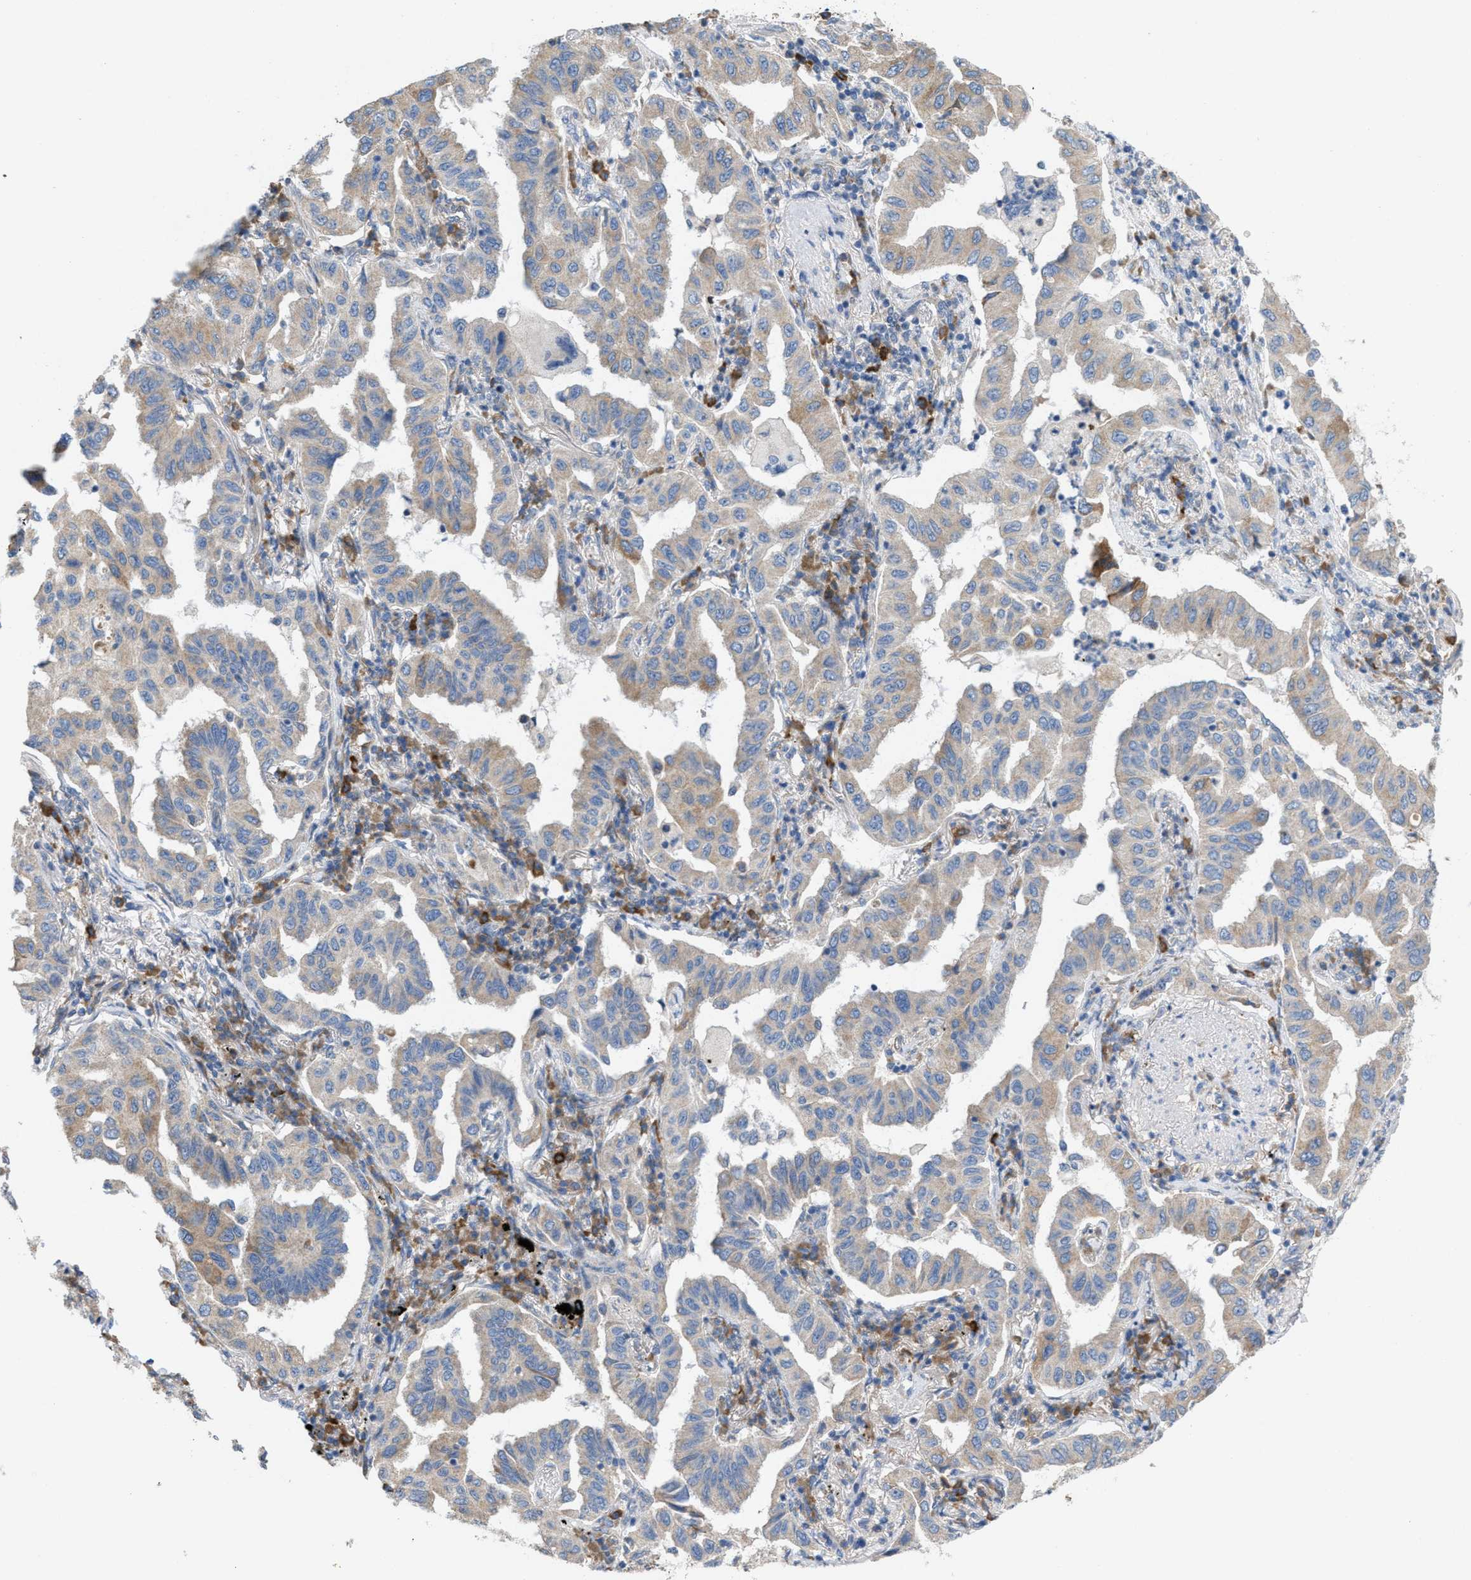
{"staining": {"intensity": "moderate", "quantity": "25%-75%", "location": "cytoplasmic/membranous"}, "tissue": "lung cancer", "cell_type": "Tumor cells", "image_type": "cancer", "snomed": [{"axis": "morphology", "description": "Adenocarcinoma, NOS"}, {"axis": "topography", "description": "Lung"}], "caption": "IHC (DAB (3,3'-diaminobenzidine)) staining of lung adenocarcinoma reveals moderate cytoplasmic/membranous protein positivity in approximately 25%-75% of tumor cells.", "gene": "DYNC2I1", "patient": {"sex": "female", "age": 65}}